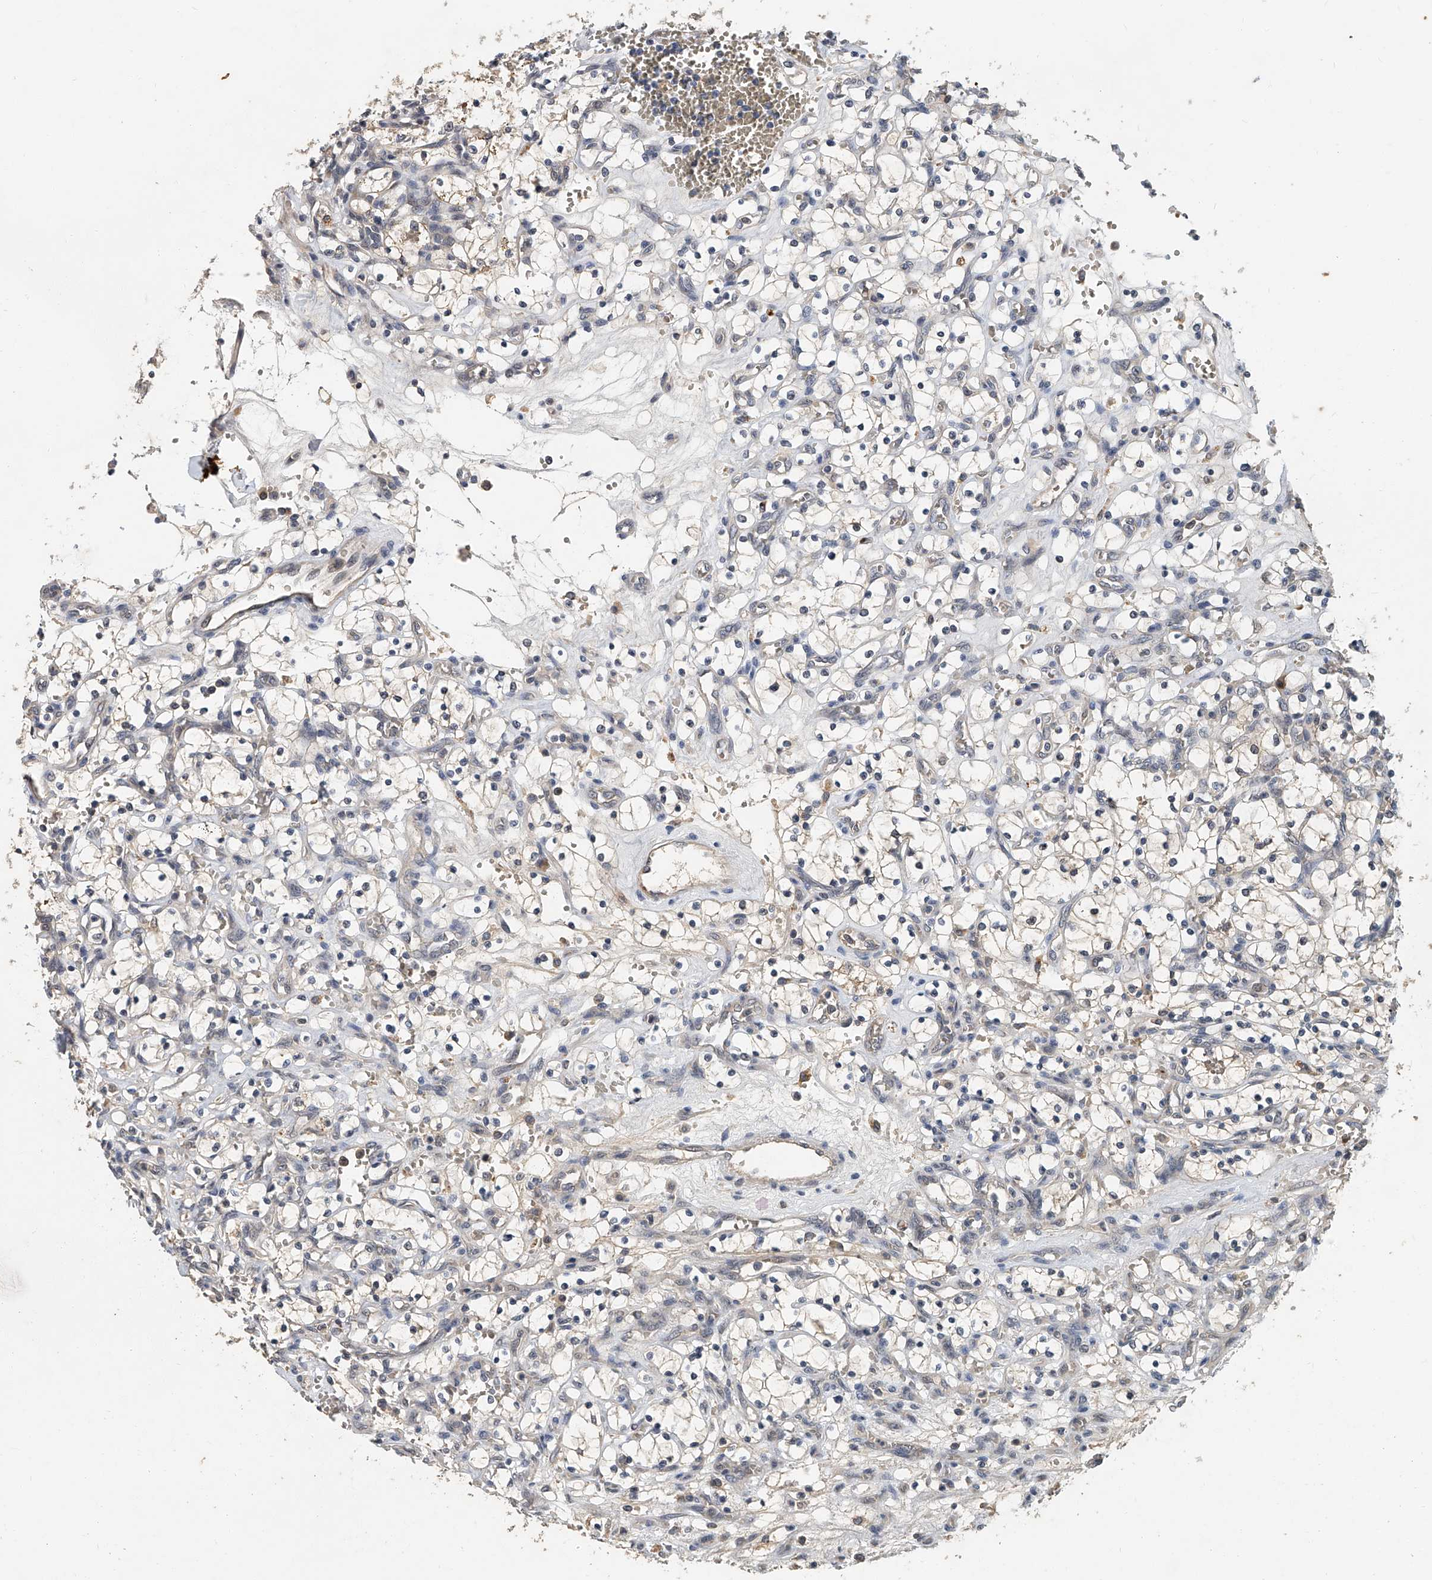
{"staining": {"intensity": "weak", "quantity": "25%-75%", "location": "cytoplasmic/membranous"}, "tissue": "renal cancer", "cell_type": "Tumor cells", "image_type": "cancer", "snomed": [{"axis": "morphology", "description": "Adenocarcinoma, NOS"}, {"axis": "topography", "description": "Kidney"}], "caption": "The immunohistochemical stain labels weak cytoplasmic/membranous staining in tumor cells of renal cancer (adenocarcinoma) tissue. The staining was performed using DAB to visualize the protein expression in brown, while the nuclei were stained in blue with hematoxylin (Magnification: 20x).", "gene": "JAG2", "patient": {"sex": "female", "age": 69}}